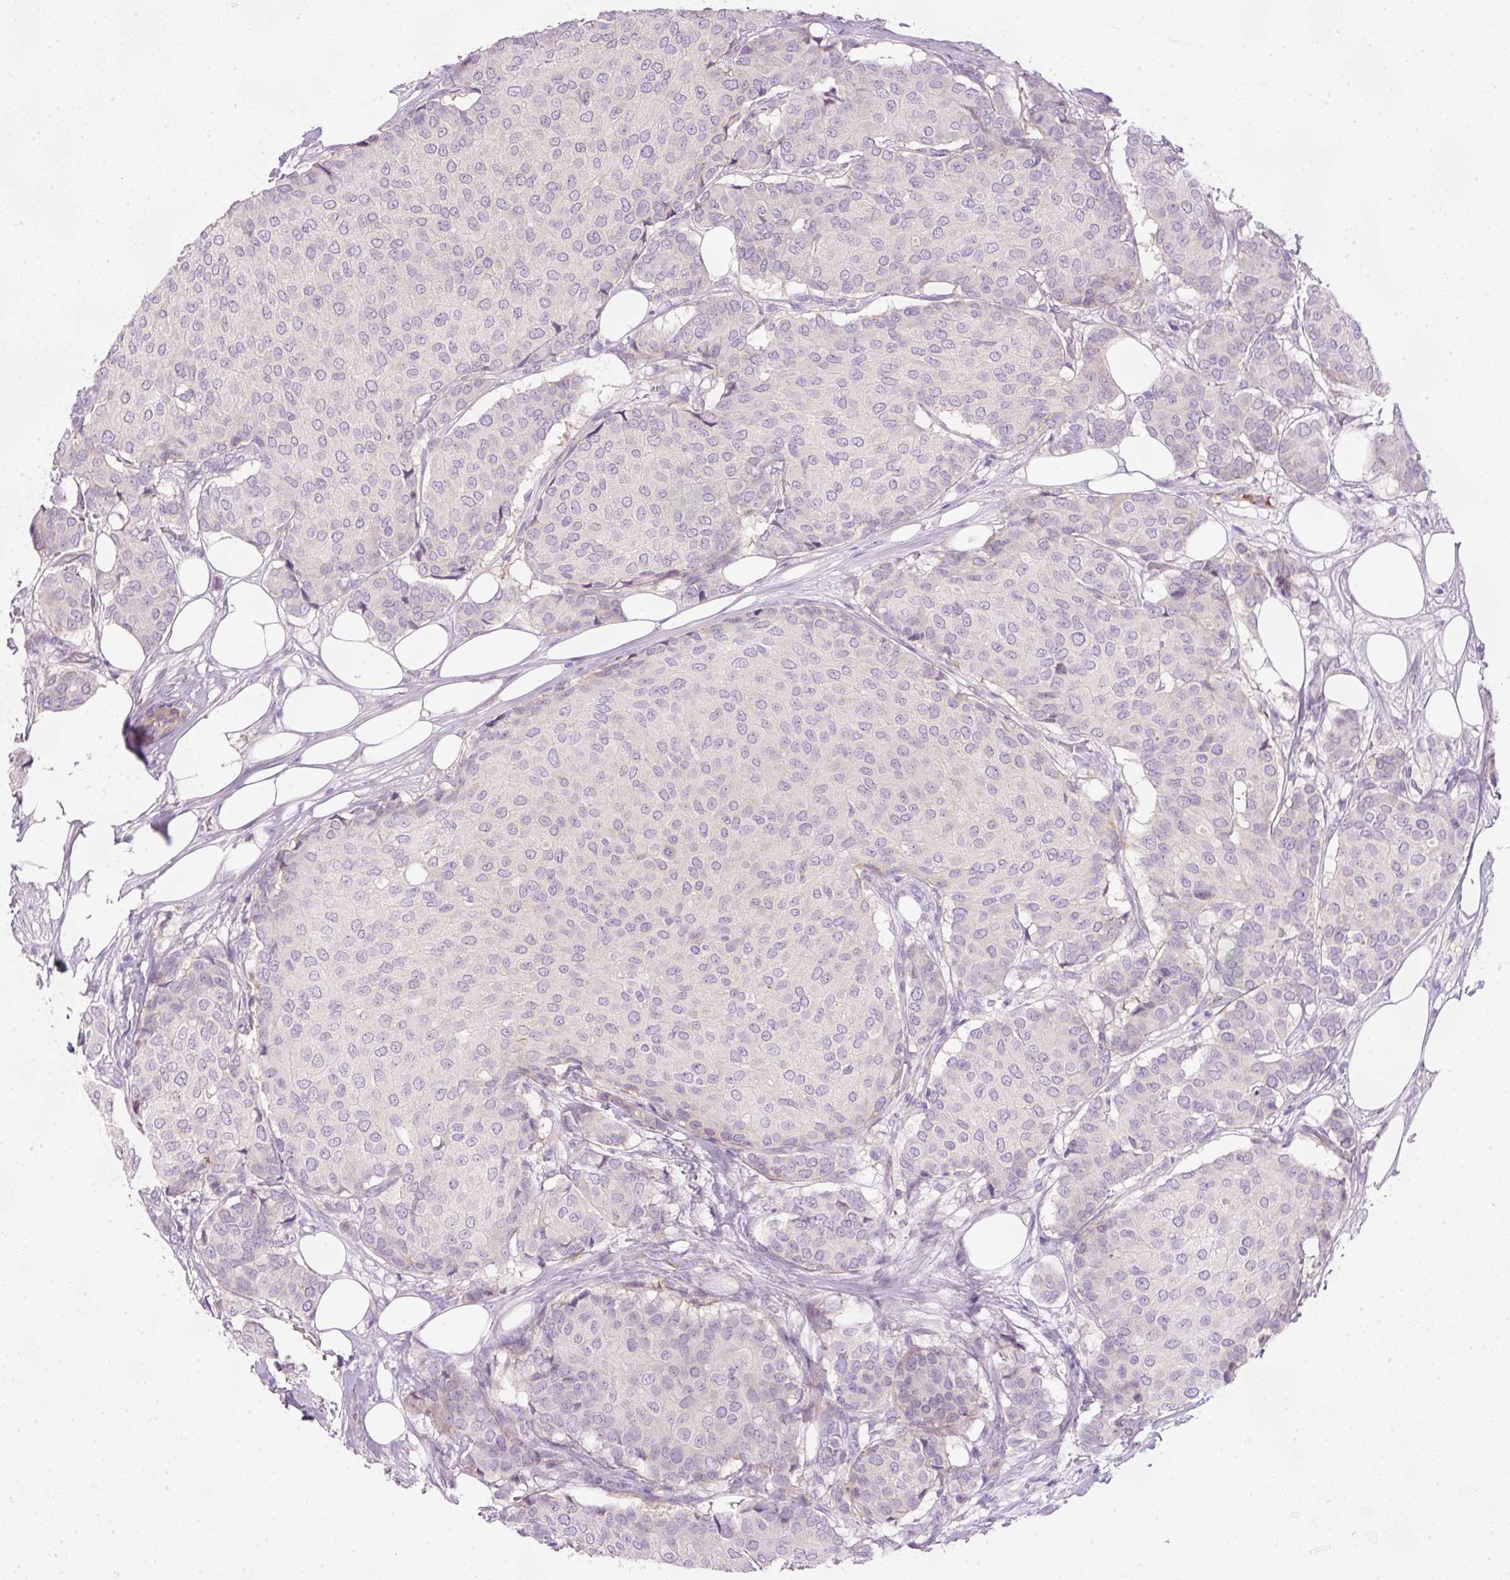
{"staining": {"intensity": "negative", "quantity": "none", "location": "none"}, "tissue": "breast cancer", "cell_type": "Tumor cells", "image_type": "cancer", "snomed": [{"axis": "morphology", "description": "Duct carcinoma"}, {"axis": "topography", "description": "Breast"}], "caption": "The image demonstrates no significant positivity in tumor cells of breast cancer.", "gene": "KPNA5", "patient": {"sex": "female", "age": 75}}